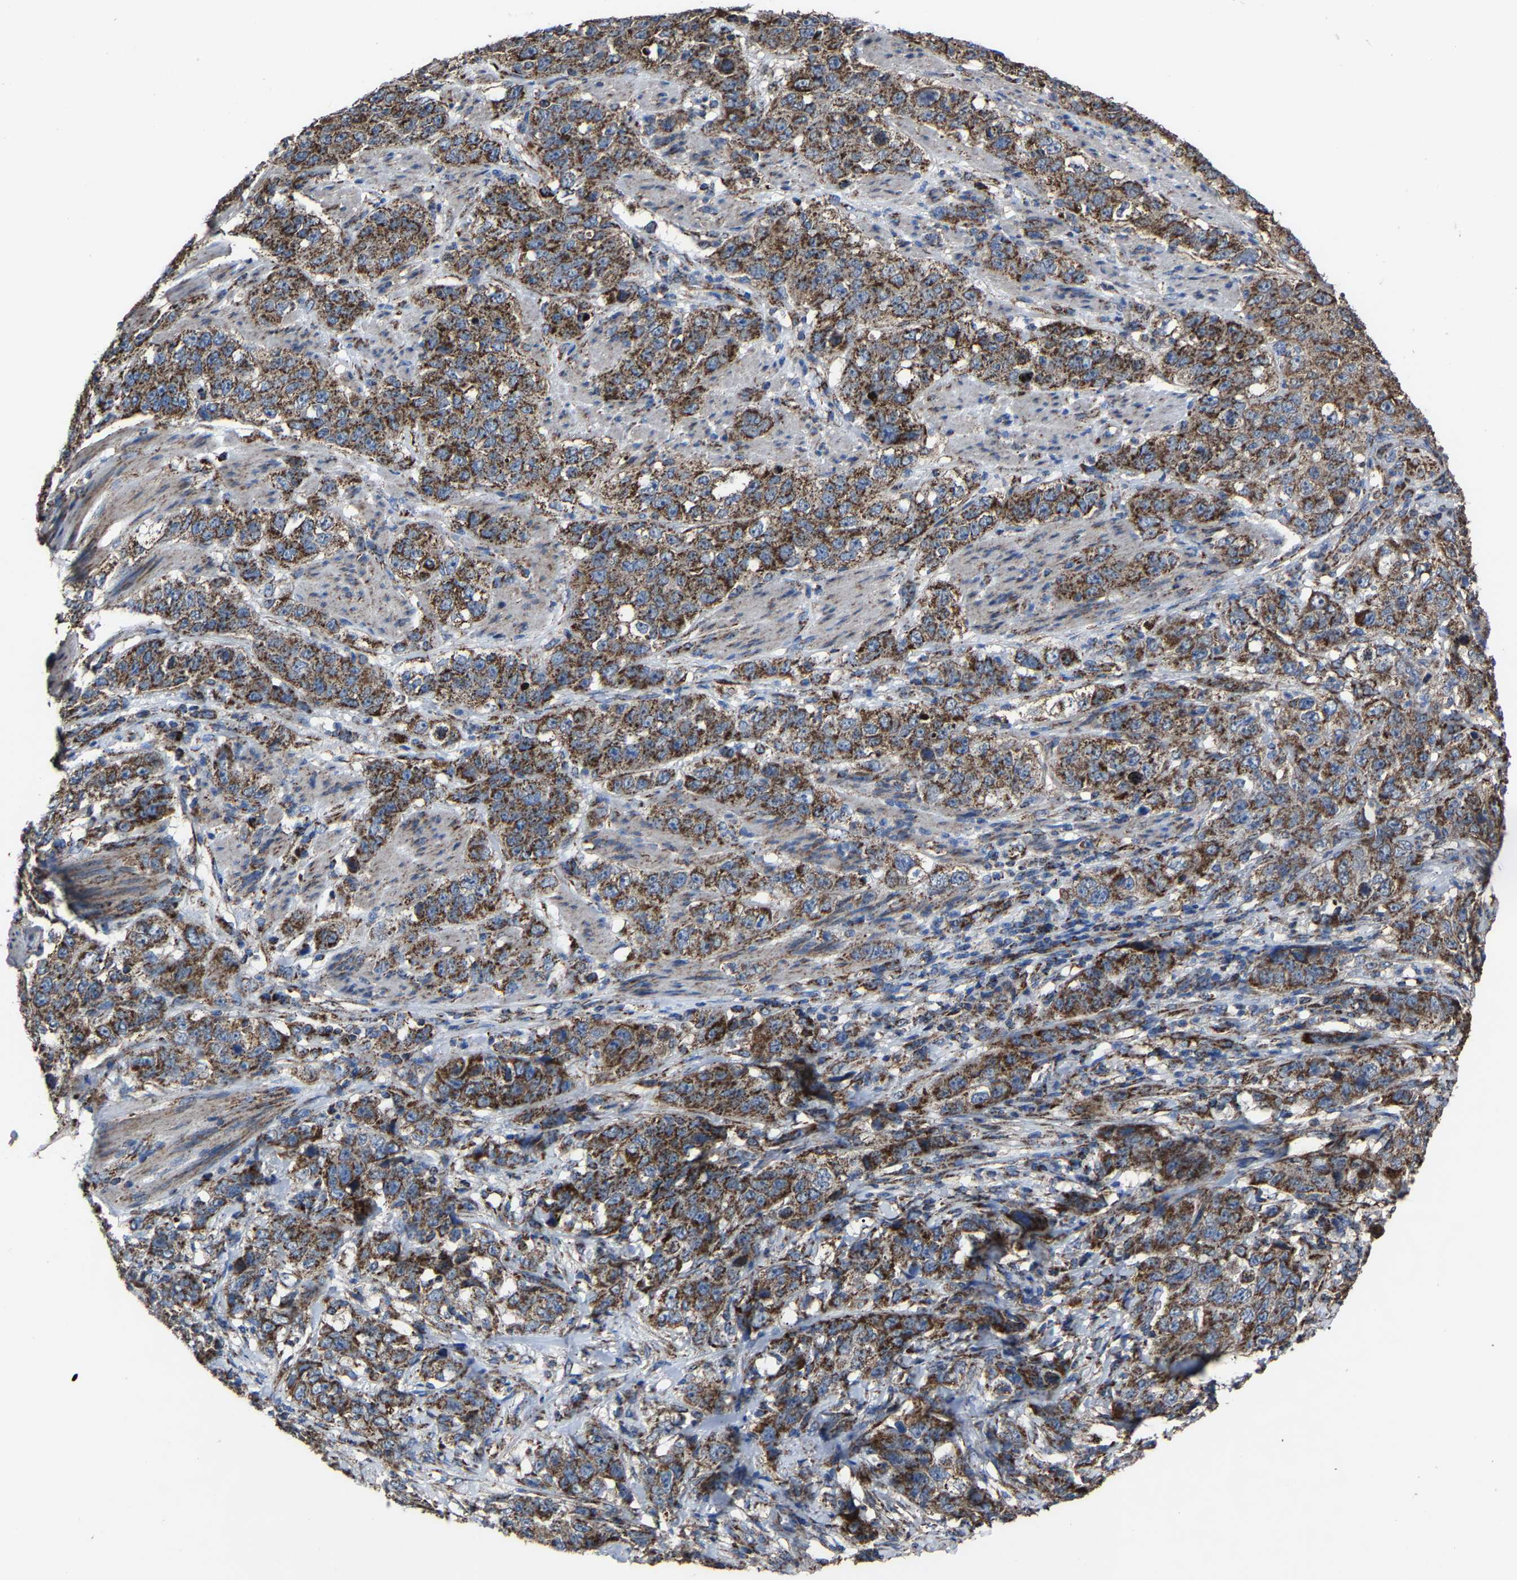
{"staining": {"intensity": "moderate", "quantity": ">75%", "location": "cytoplasmic/membranous"}, "tissue": "stomach cancer", "cell_type": "Tumor cells", "image_type": "cancer", "snomed": [{"axis": "morphology", "description": "Adenocarcinoma, NOS"}, {"axis": "topography", "description": "Stomach"}], "caption": "Moderate cytoplasmic/membranous positivity is identified in about >75% of tumor cells in stomach adenocarcinoma. (DAB (3,3'-diaminobenzidine) IHC, brown staining for protein, blue staining for nuclei).", "gene": "NDUFV3", "patient": {"sex": "male", "age": 48}}